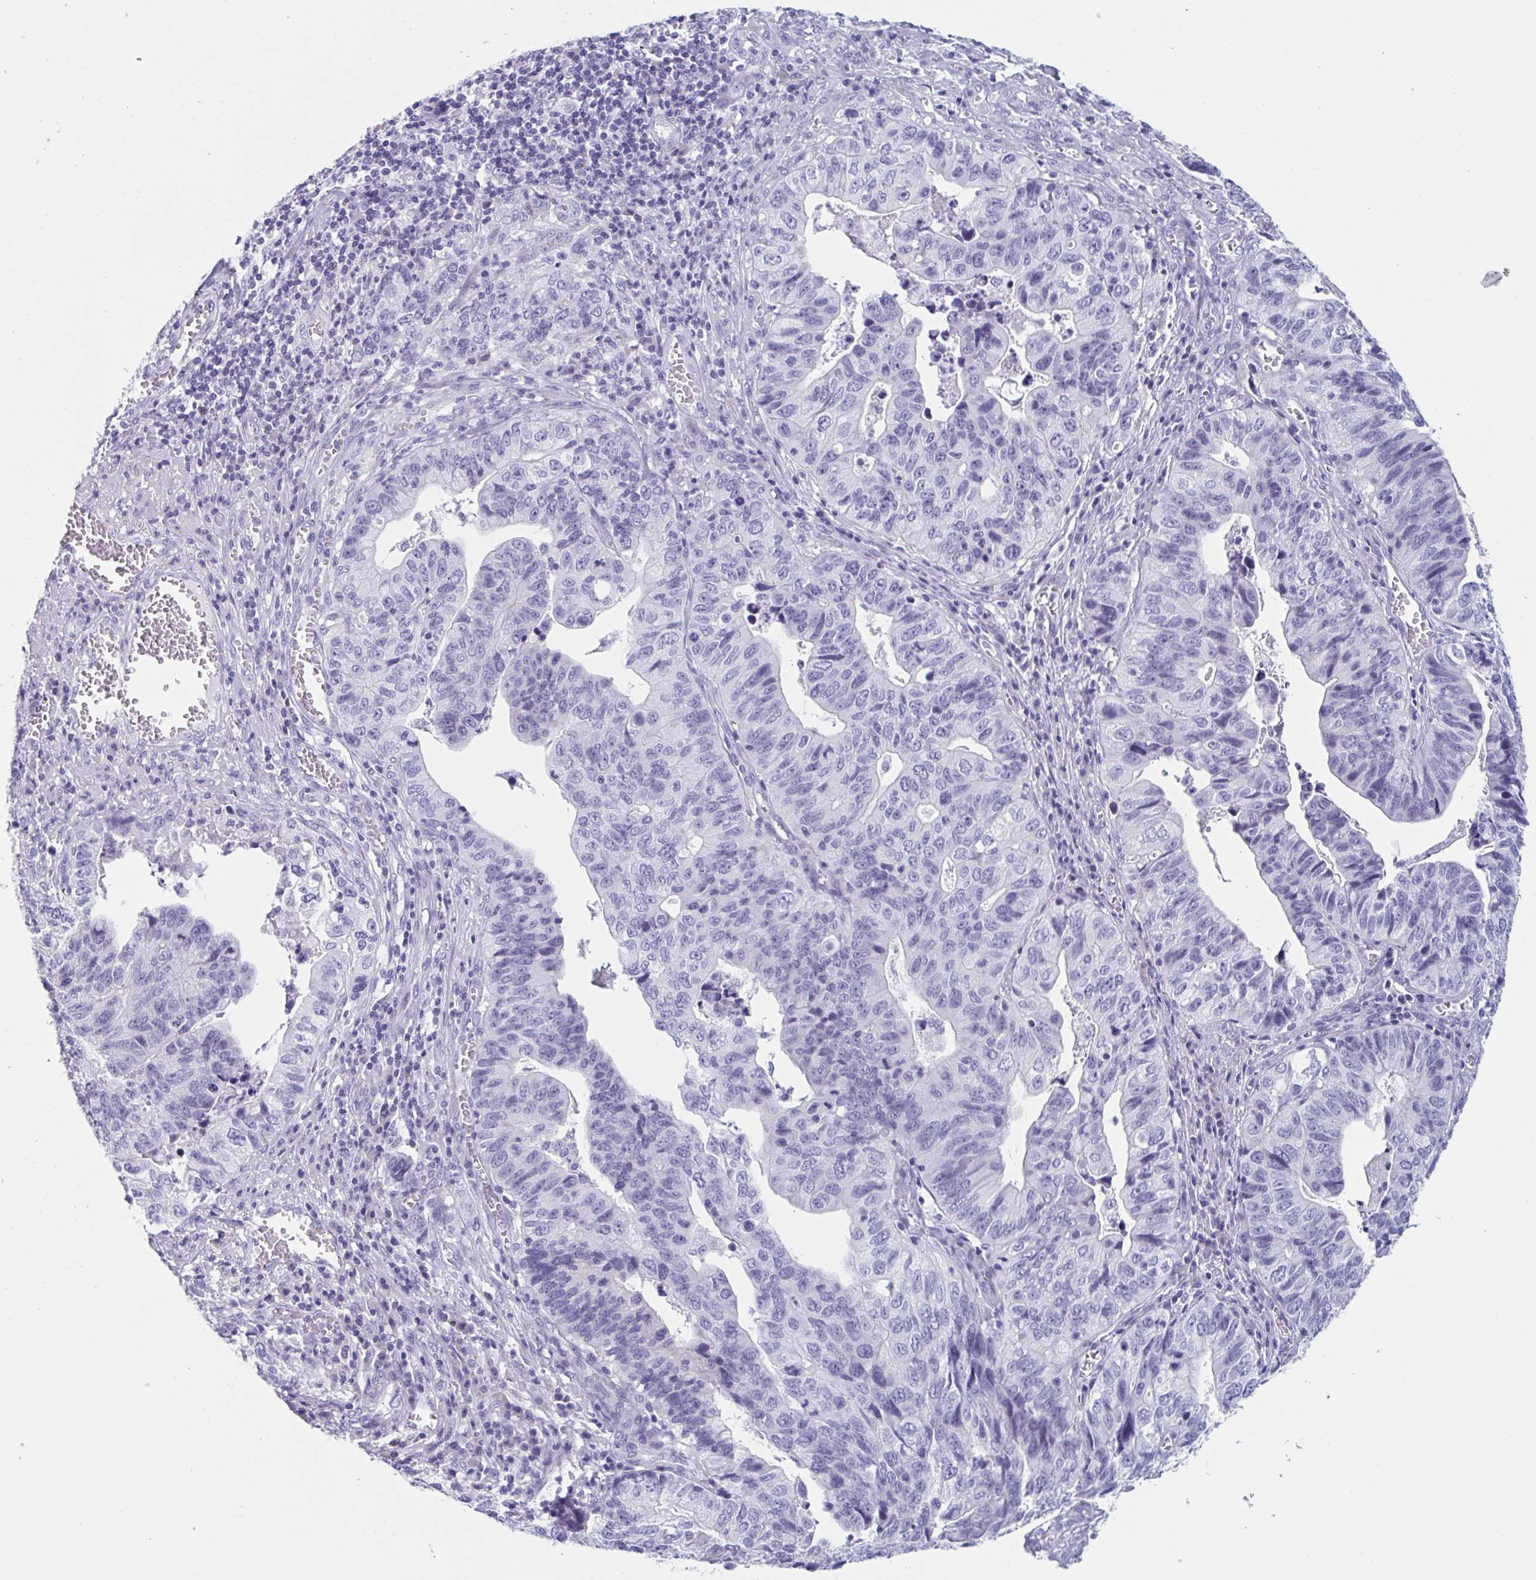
{"staining": {"intensity": "negative", "quantity": "none", "location": "none"}, "tissue": "stomach cancer", "cell_type": "Tumor cells", "image_type": "cancer", "snomed": [{"axis": "morphology", "description": "Adenocarcinoma, NOS"}, {"axis": "topography", "description": "Stomach, upper"}], "caption": "Photomicrograph shows no protein staining in tumor cells of stomach cancer tissue.", "gene": "HSD11B2", "patient": {"sex": "female", "age": 67}}